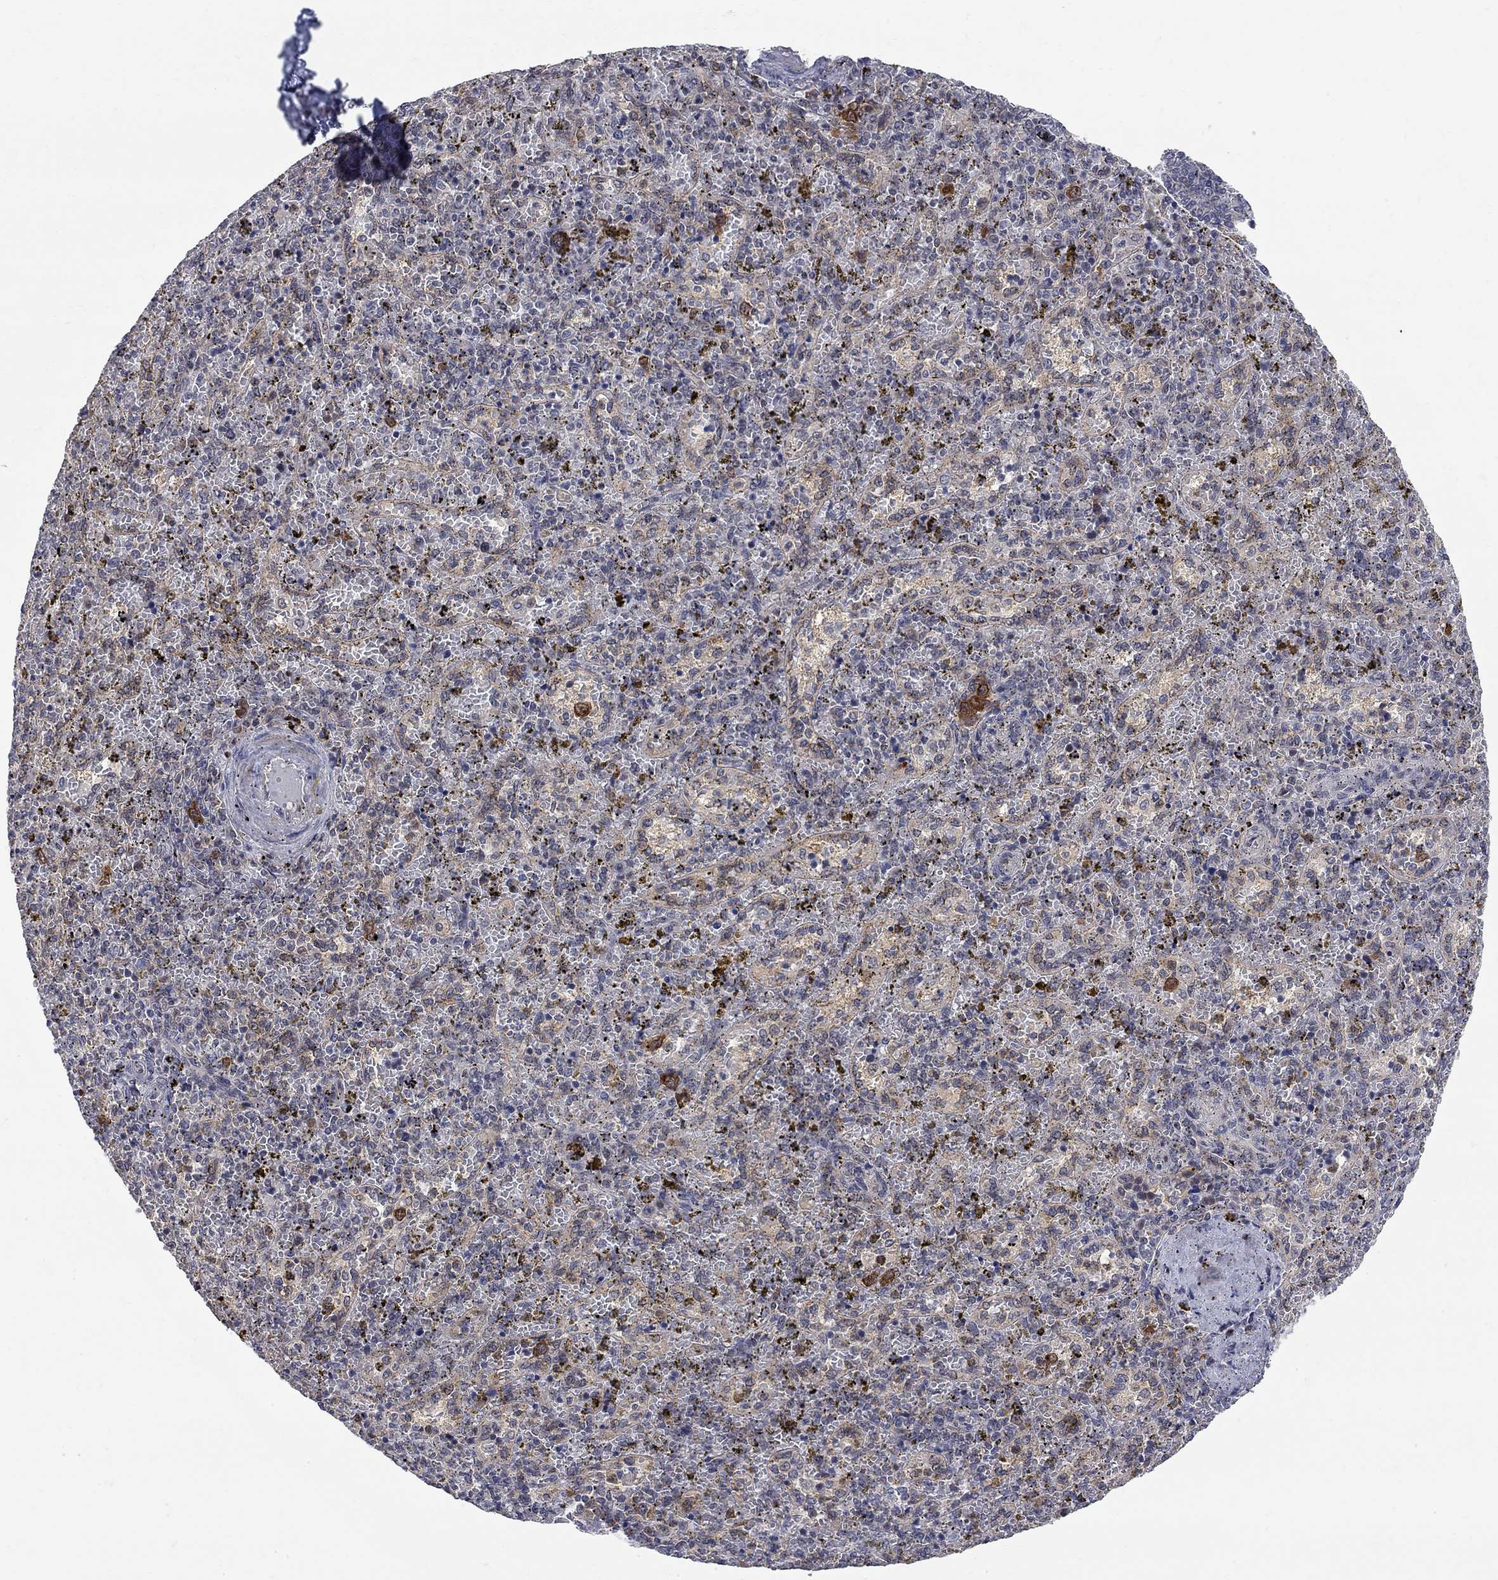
{"staining": {"intensity": "negative", "quantity": "none", "location": "none"}, "tissue": "spleen", "cell_type": "Cells in red pulp", "image_type": "normal", "snomed": [{"axis": "morphology", "description": "Normal tissue, NOS"}, {"axis": "topography", "description": "Spleen"}], "caption": "There is no significant staining in cells in red pulp of spleen. Brightfield microscopy of immunohistochemistry stained with DAB (3,3'-diaminobenzidine) (brown) and hematoxylin (blue), captured at high magnification.", "gene": "ENSG00000255639", "patient": {"sex": "female", "age": 50}}